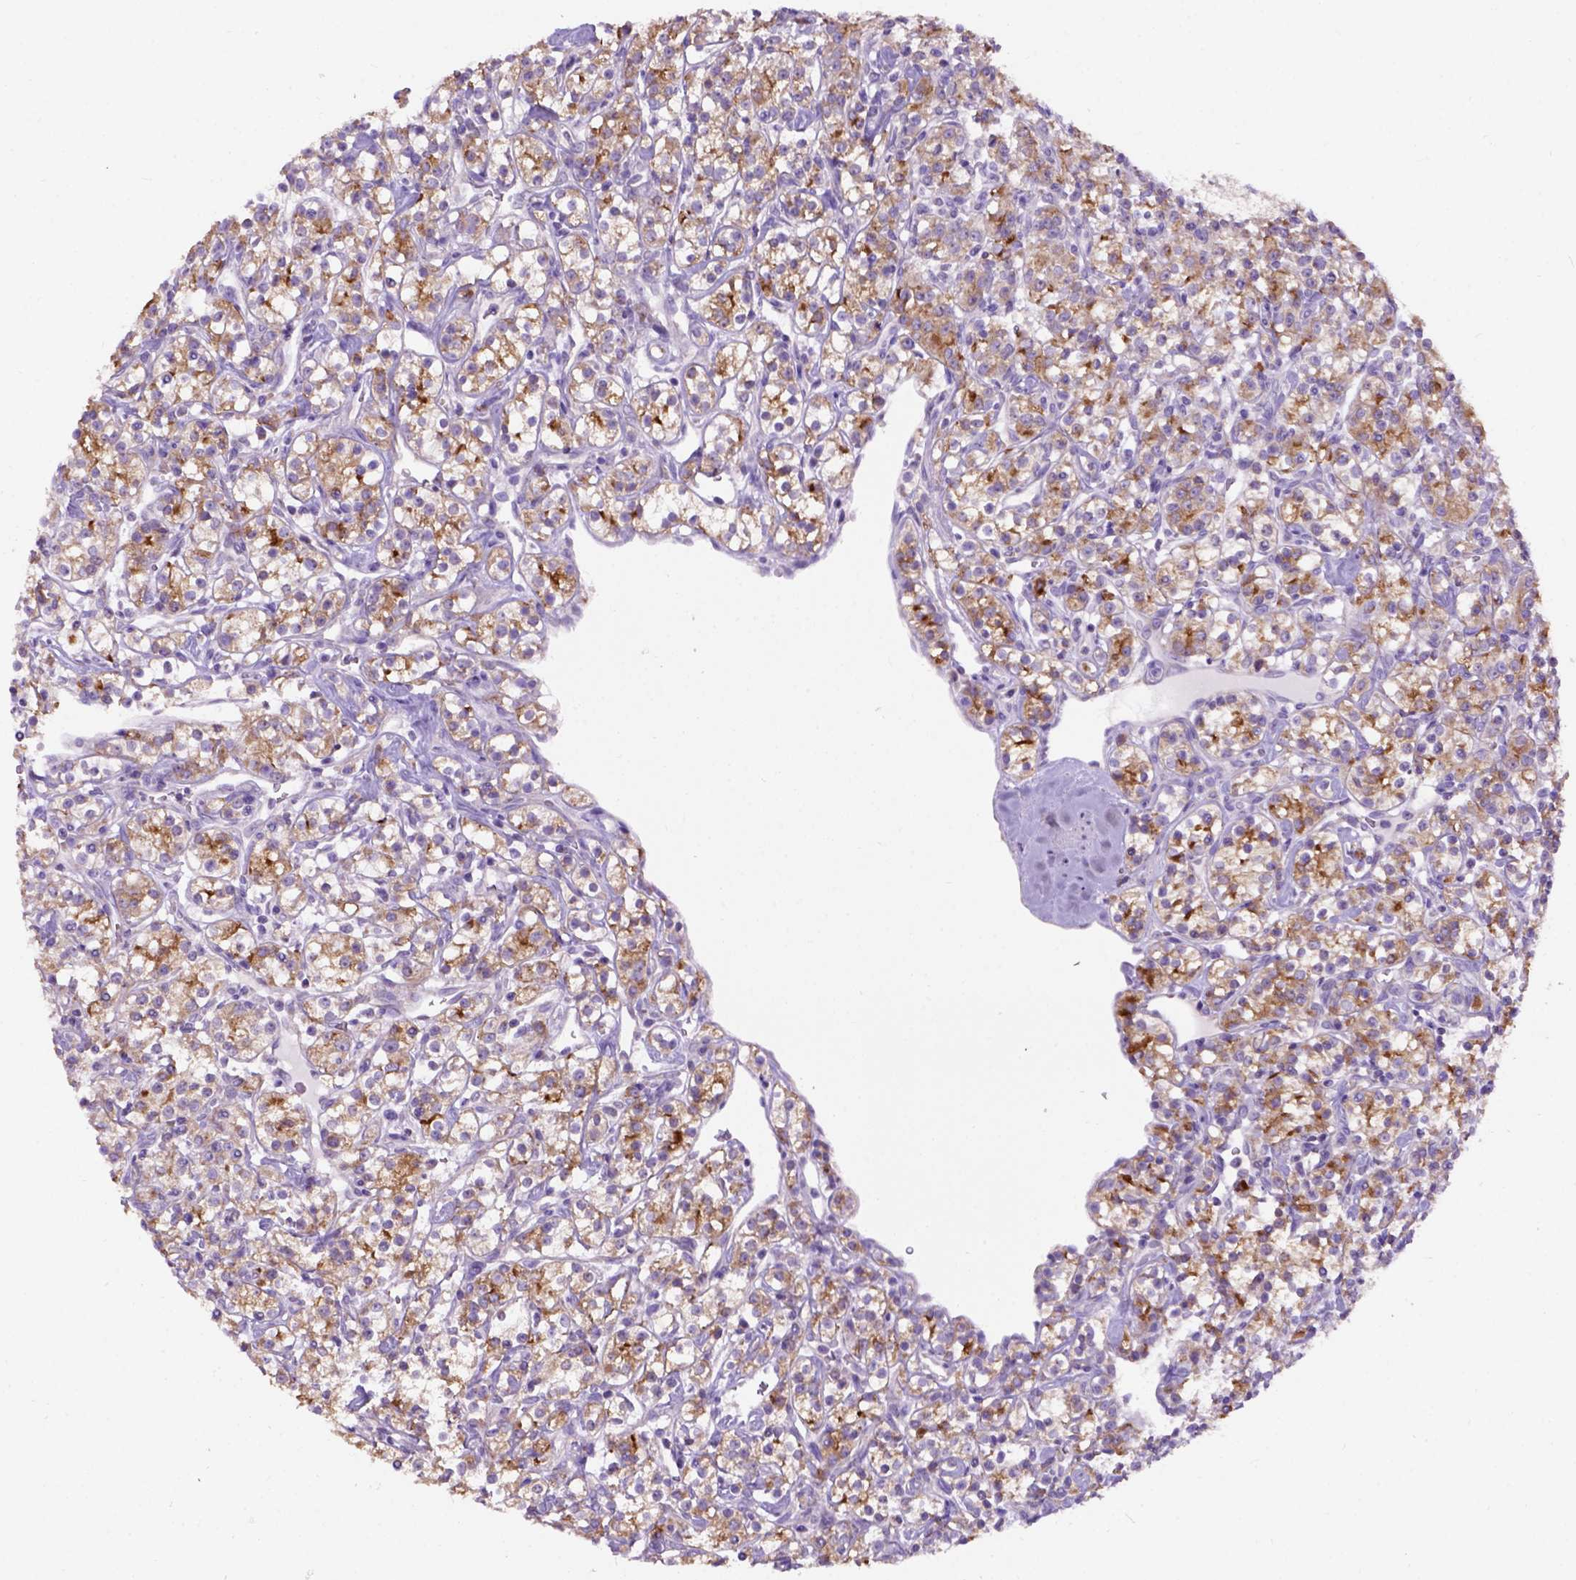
{"staining": {"intensity": "strong", "quantity": ">75%", "location": "cytoplasmic/membranous"}, "tissue": "renal cancer", "cell_type": "Tumor cells", "image_type": "cancer", "snomed": [{"axis": "morphology", "description": "Adenocarcinoma, NOS"}, {"axis": "topography", "description": "Kidney"}], "caption": "Approximately >75% of tumor cells in human adenocarcinoma (renal) reveal strong cytoplasmic/membranous protein expression as visualized by brown immunohistochemical staining.", "gene": "L2HGDH", "patient": {"sex": "male", "age": 77}}